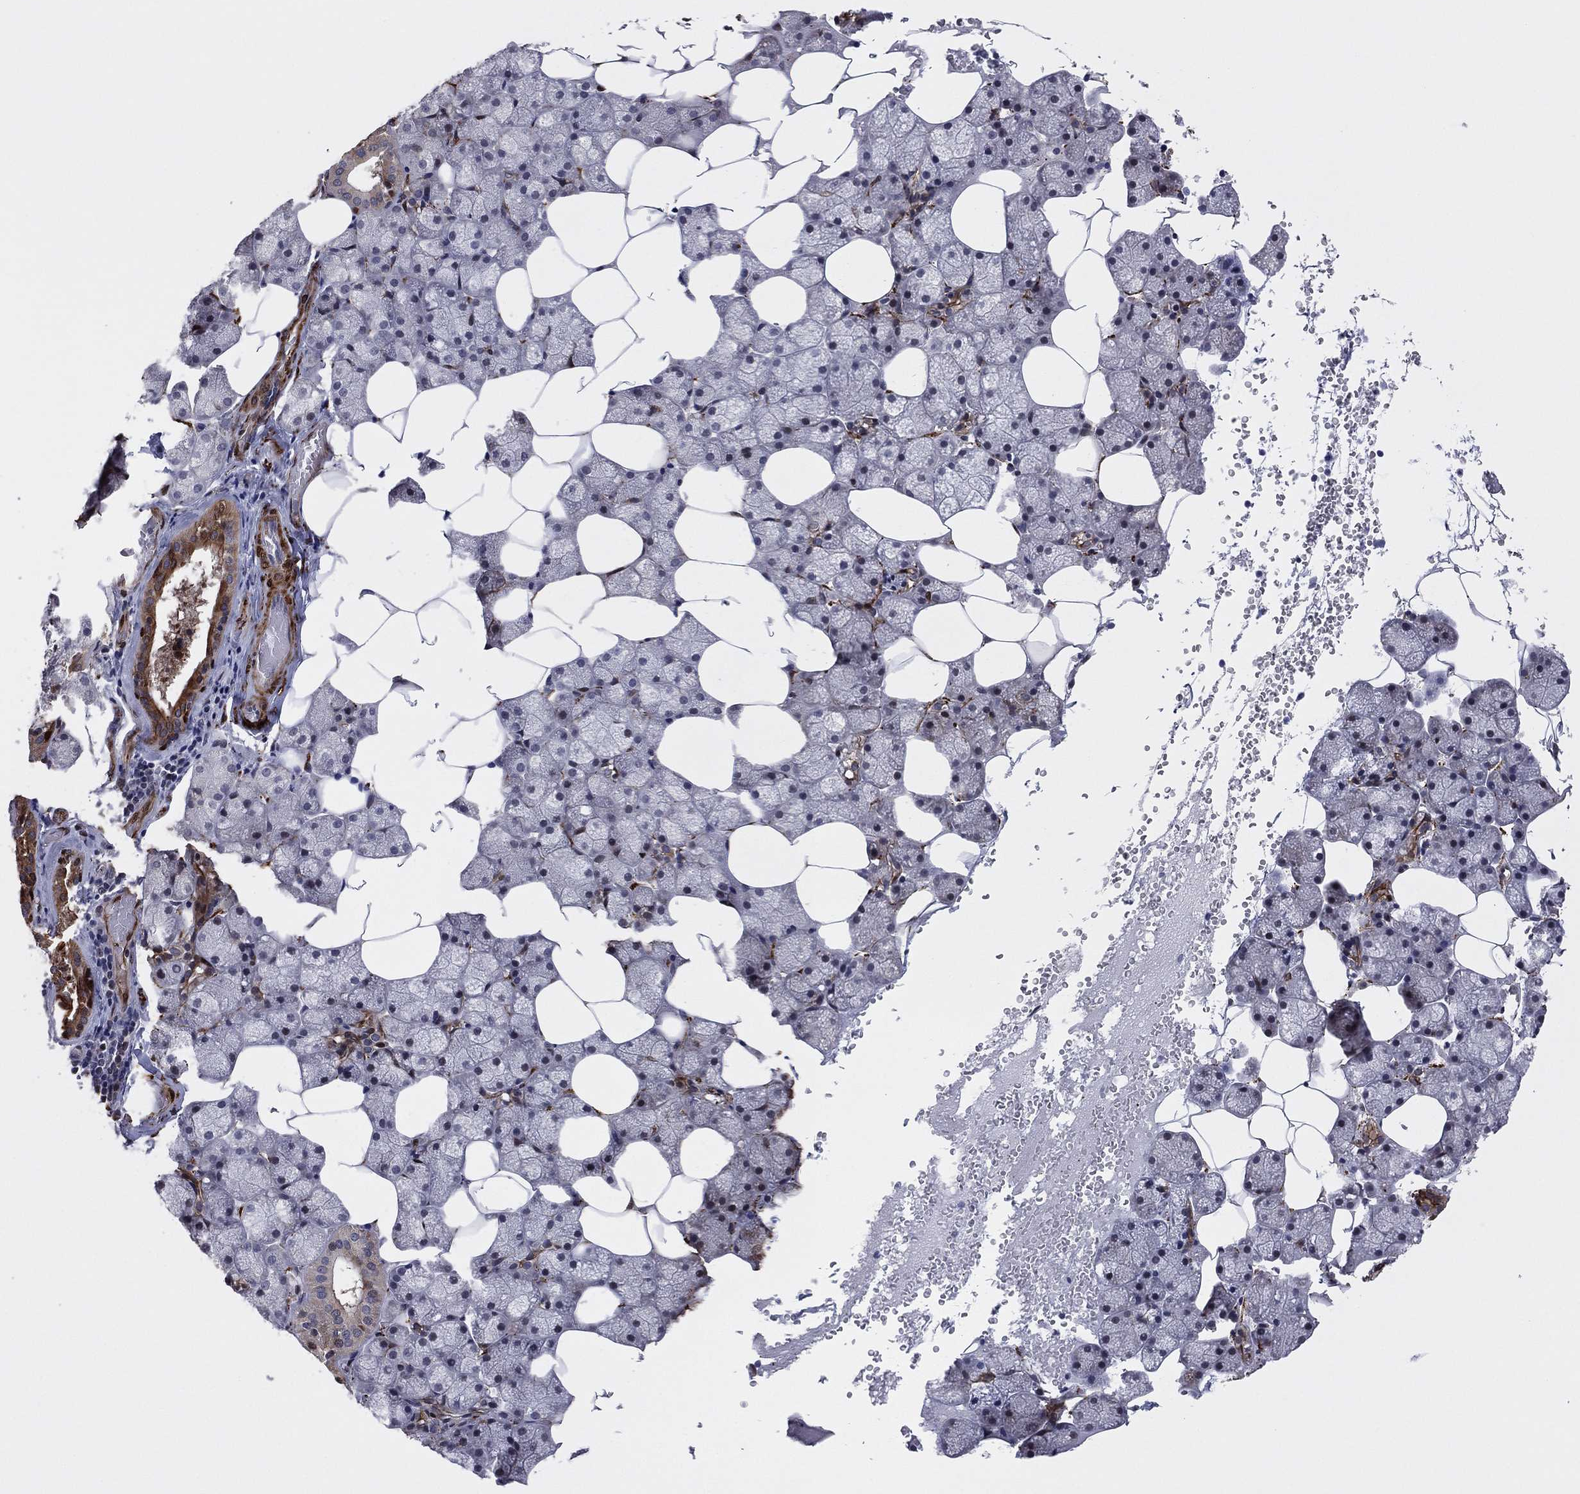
{"staining": {"intensity": "strong", "quantity": "<25%", "location": "cytoplasmic/membranous"}, "tissue": "salivary gland", "cell_type": "Glandular cells", "image_type": "normal", "snomed": [{"axis": "morphology", "description": "Normal tissue, NOS"}, {"axis": "topography", "description": "Salivary gland"}], "caption": "Immunohistochemical staining of normal human salivary gland displays <25% levels of strong cytoplasmic/membranous protein staining in about <25% of glandular cells.", "gene": "SNCG", "patient": {"sex": "male", "age": 38}}